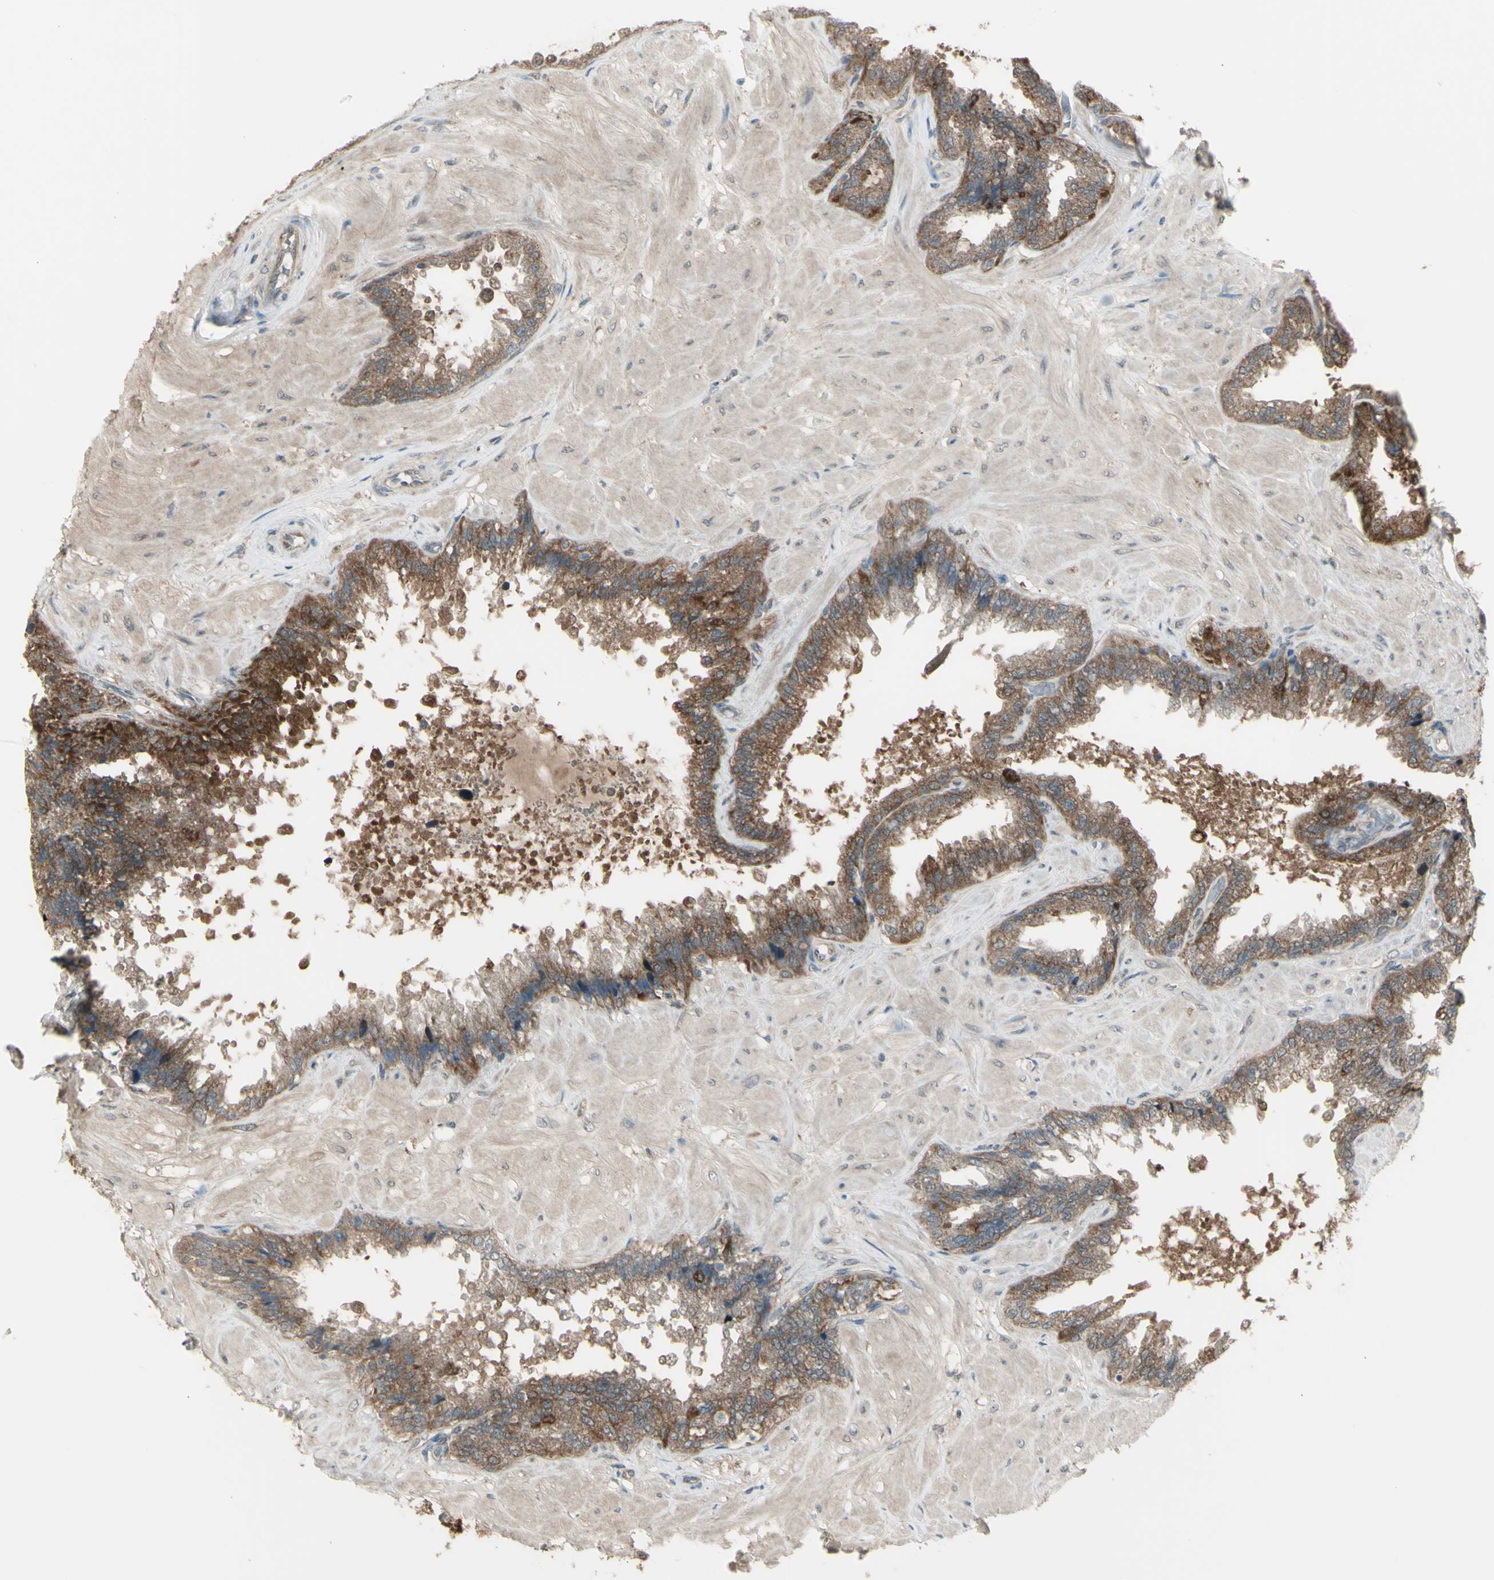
{"staining": {"intensity": "strong", "quantity": "<25%", "location": "cytoplasmic/membranous"}, "tissue": "seminal vesicle", "cell_type": "Glandular cells", "image_type": "normal", "snomed": [{"axis": "morphology", "description": "Normal tissue, NOS"}, {"axis": "topography", "description": "Seminal veicle"}], "caption": "IHC photomicrograph of benign seminal vesicle: seminal vesicle stained using IHC shows medium levels of strong protein expression localized specifically in the cytoplasmic/membranous of glandular cells, appearing as a cytoplasmic/membranous brown color.", "gene": "NAXD", "patient": {"sex": "male", "age": 46}}